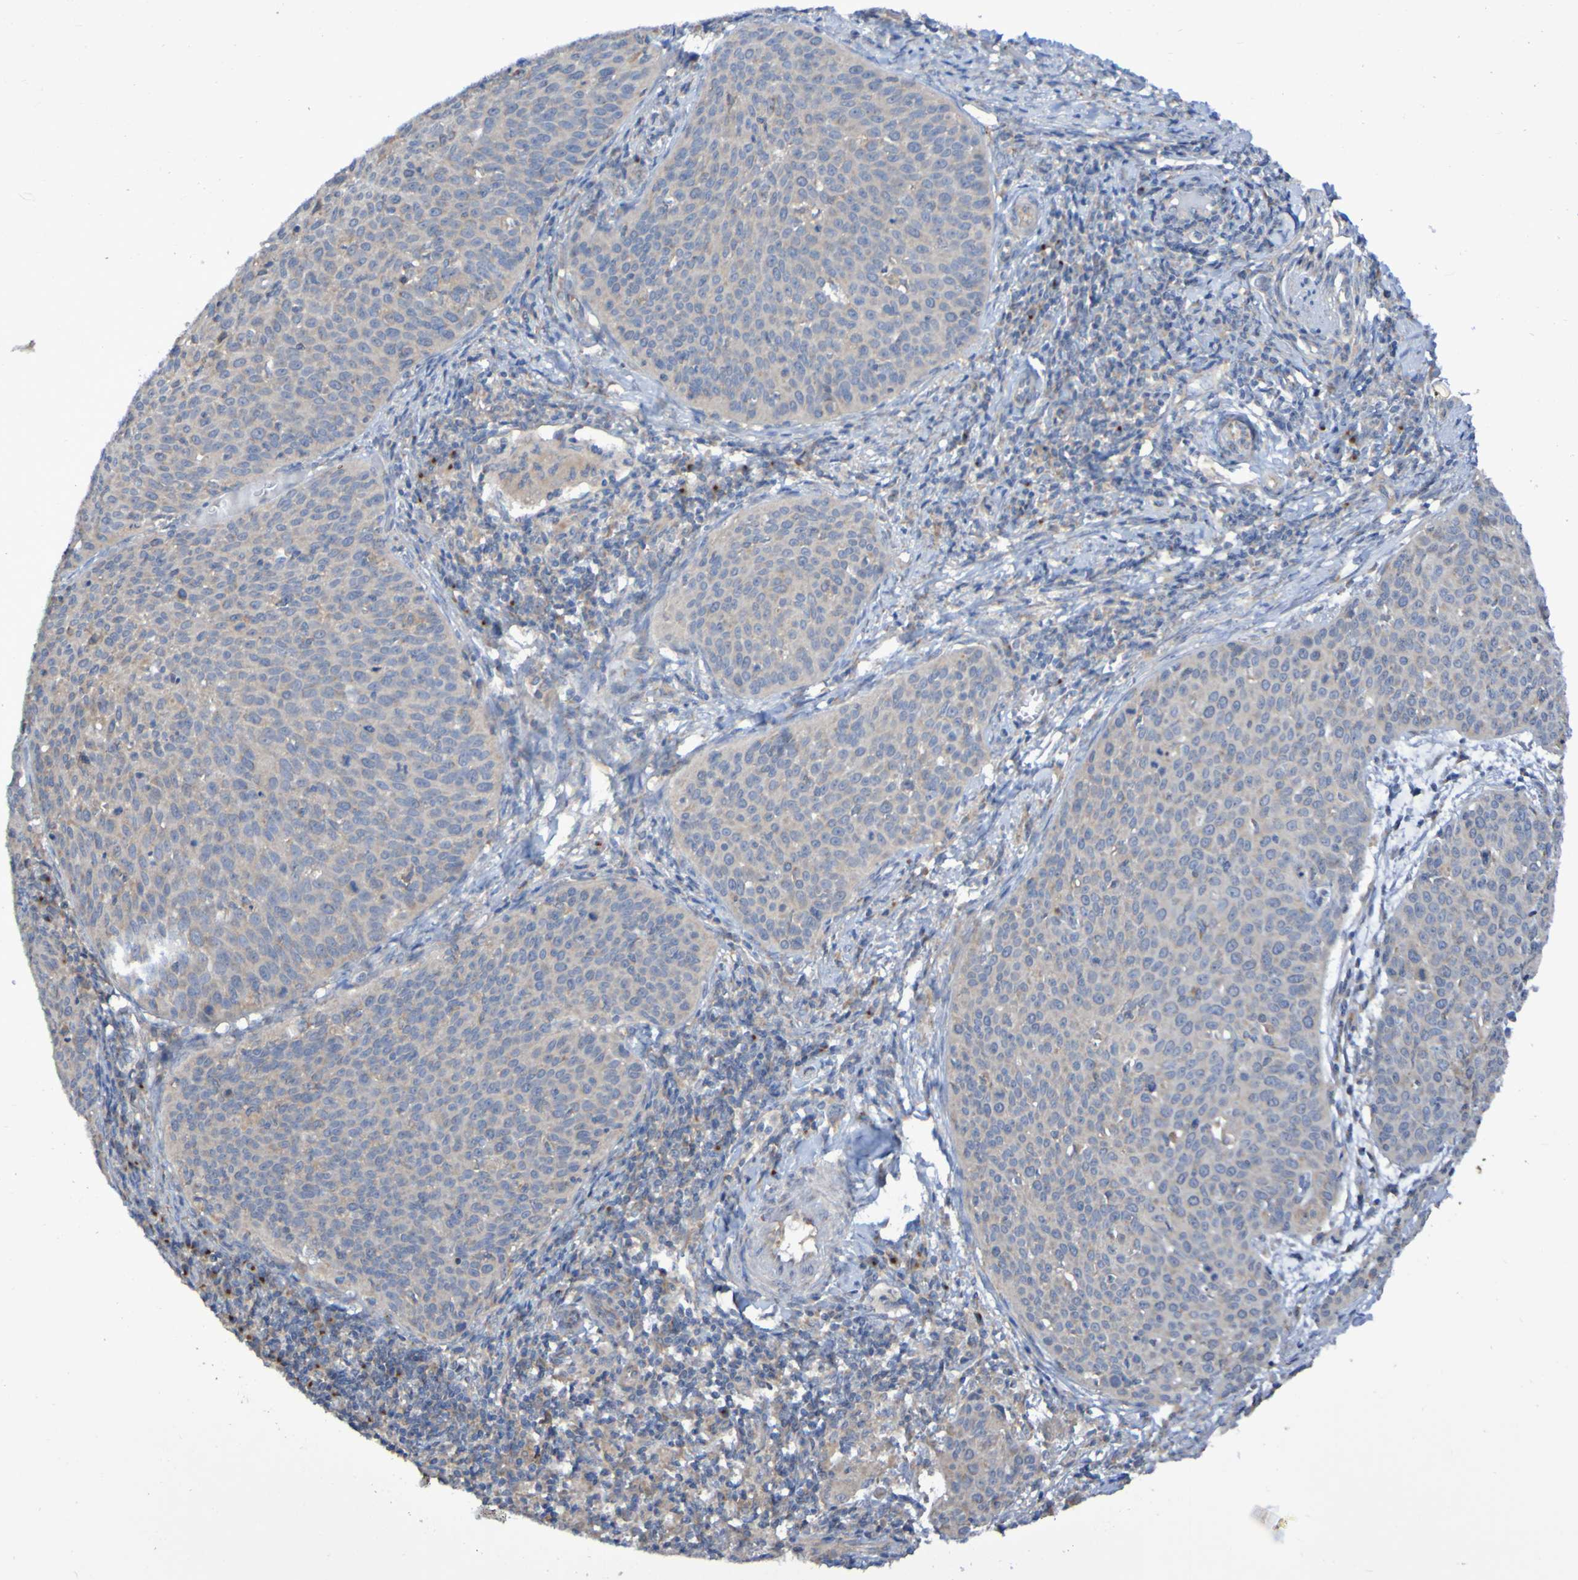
{"staining": {"intensity": "weak", "quantity": ">75%", "location": "cytoplasmic/membranous"}, "tissue": "cervical cancer", "cell_type": "Tumor cells", "image_type": "cancer", "snomed": [{"axis": "morphology", "description": "Squamous cell carcinoma, NOS"}, {"axis": "topography", "description": "Cervix"}], "caption": "Cervical cancer (squamous cell carcinoma) was stained to show a protein in brown. There is low levels of weak cytoplasmic/membranous staining in approximately >75% of tumor cells. The staining is performed using DAB (3,3'-diaminobenzidine) brown chromogen to label protein expression. The nuclei are counter-stained blue using hematoxylin.", "gene": "LMBRD2", "patient": {"sex": "female", "age": 38}}